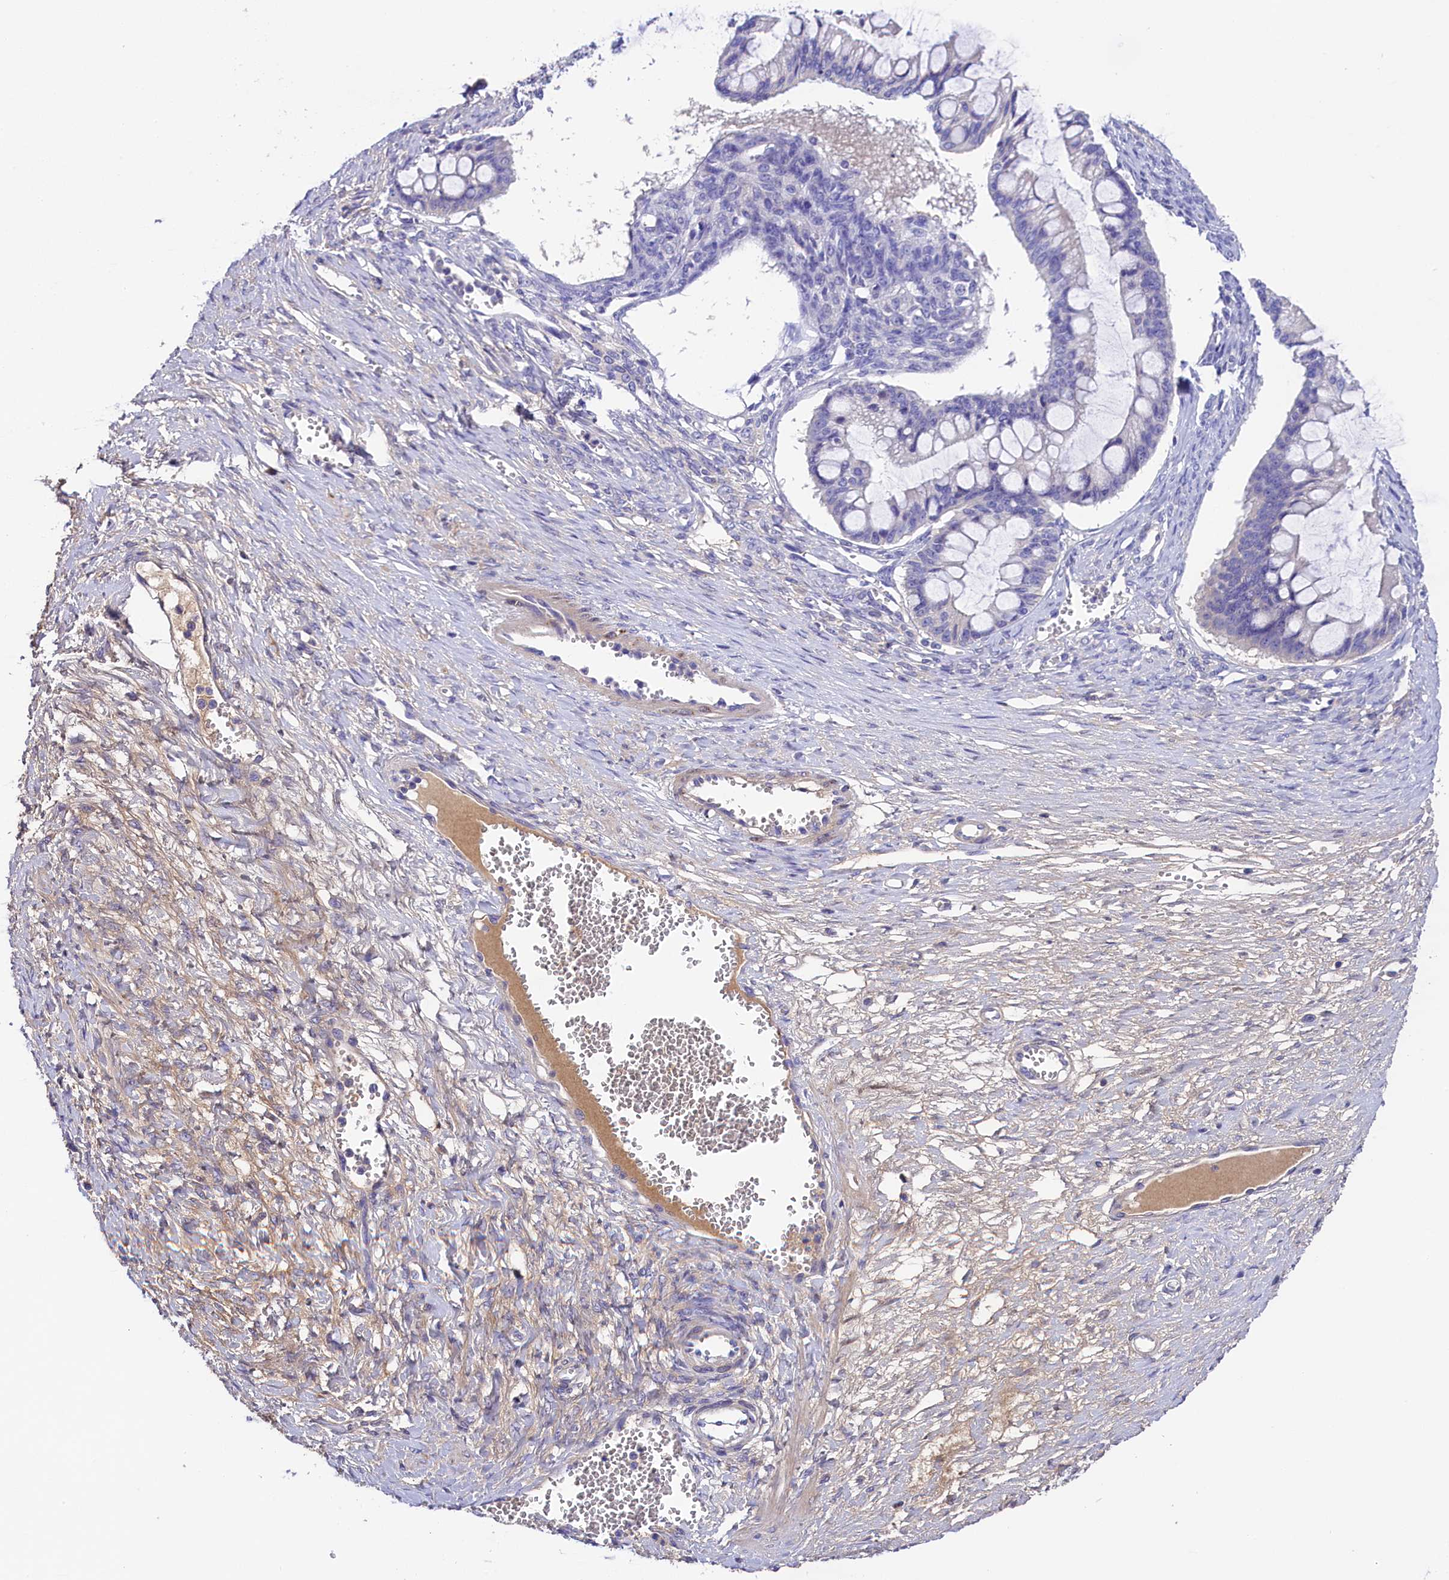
{"staining": {"intensity": "negative", "quantity": "none", "location": "none"}, "tissue": "ovarian cancer", "cell_type": "Tumor cells", "image_type": "cancer", "snomed": [{"axis": "morphology", "description": "Cystadenocarcinoma, mucinous, NOS"}, {"axis": "topography", "description": "Ovary"}], "caption": "Mucinous cystadenocarcinoma (ovarian) was stained to show a protein in brown. There is no significant expression in tumor cells.", "gene": "SOD3", "patient": {"sex": "female", "age": 73}}